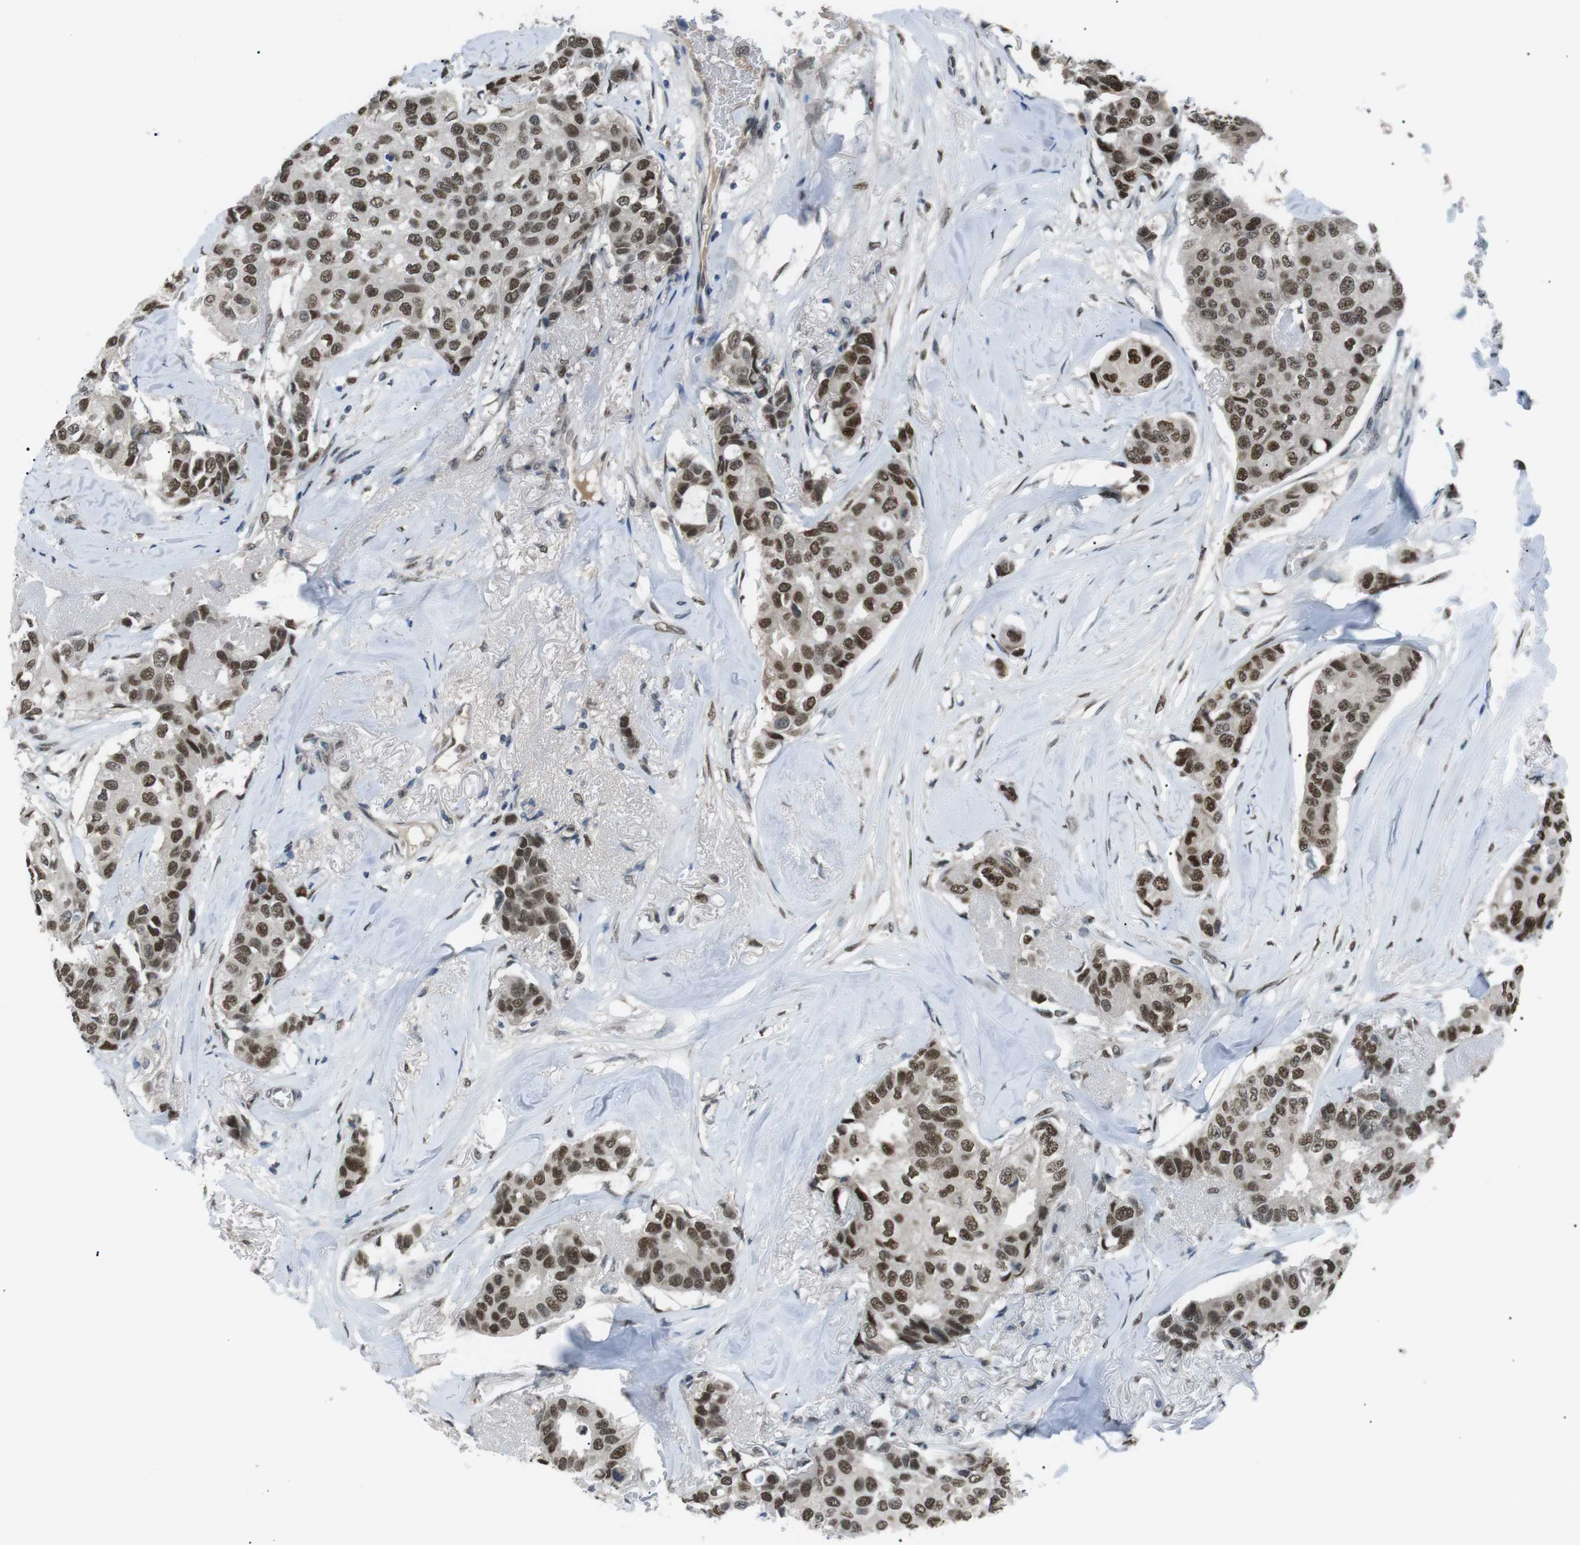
{"staining": {"intensity": "moderate", "quantity": ">75%", "location": "nuclear"}, "tissue": "breast cancer", "cell_type": "Tumor cells", "image_type": "cancer", "snomed": [{"axis": "morphology", "description": "Duct carcinoma"}, {"axis": "topography", "description": "Breast"}], "caption": "Brown immunohistochemical staining in human infiltrating ductal carcinoma (breast) demonstrates moderate nuclear positivity in approximately >75% of tumor cells.", "gene": "SRPK2", "patient": {"sex": "female", "age": 80}}